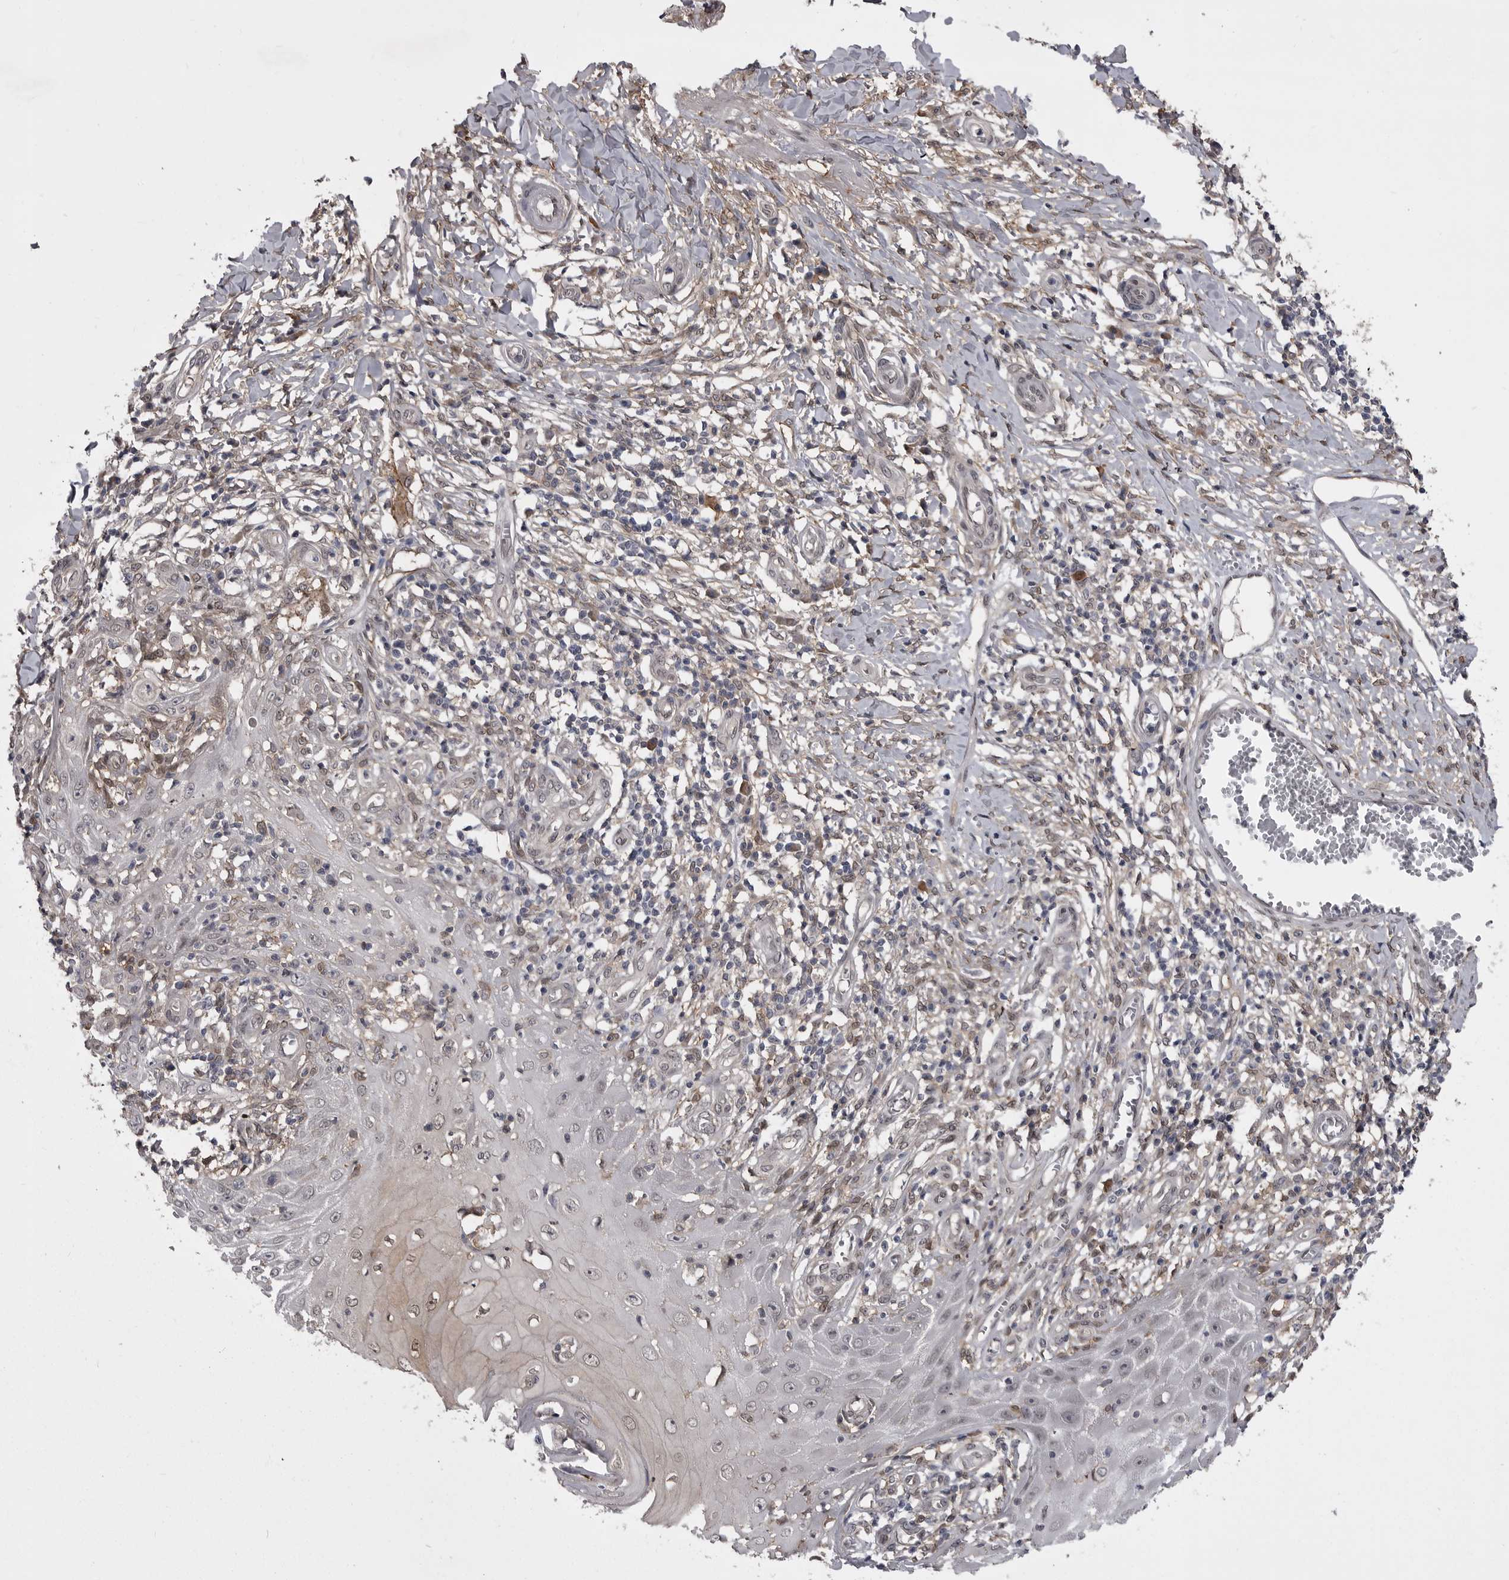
{"staining": {"intensity": "weak", "quantity": "25%-75%", "location": "cytoplasmic/membranous"}, "tissue": "skin cancer", "cell_type": "Tumor cells", "image_type": "cancer", "snomed": [{"axis": "morphology", "description": "Squamous cell carcinoma, NOS"}, {"axis": "topography", "description": "Skin"}], "caption": "Tumor cells reveal weak cytoplasmic/membranous positivity in approximately 25%-75% of cells in skin cancer.", "gene": "ABL1", "patient": {"sex": "female", "age": 73}}